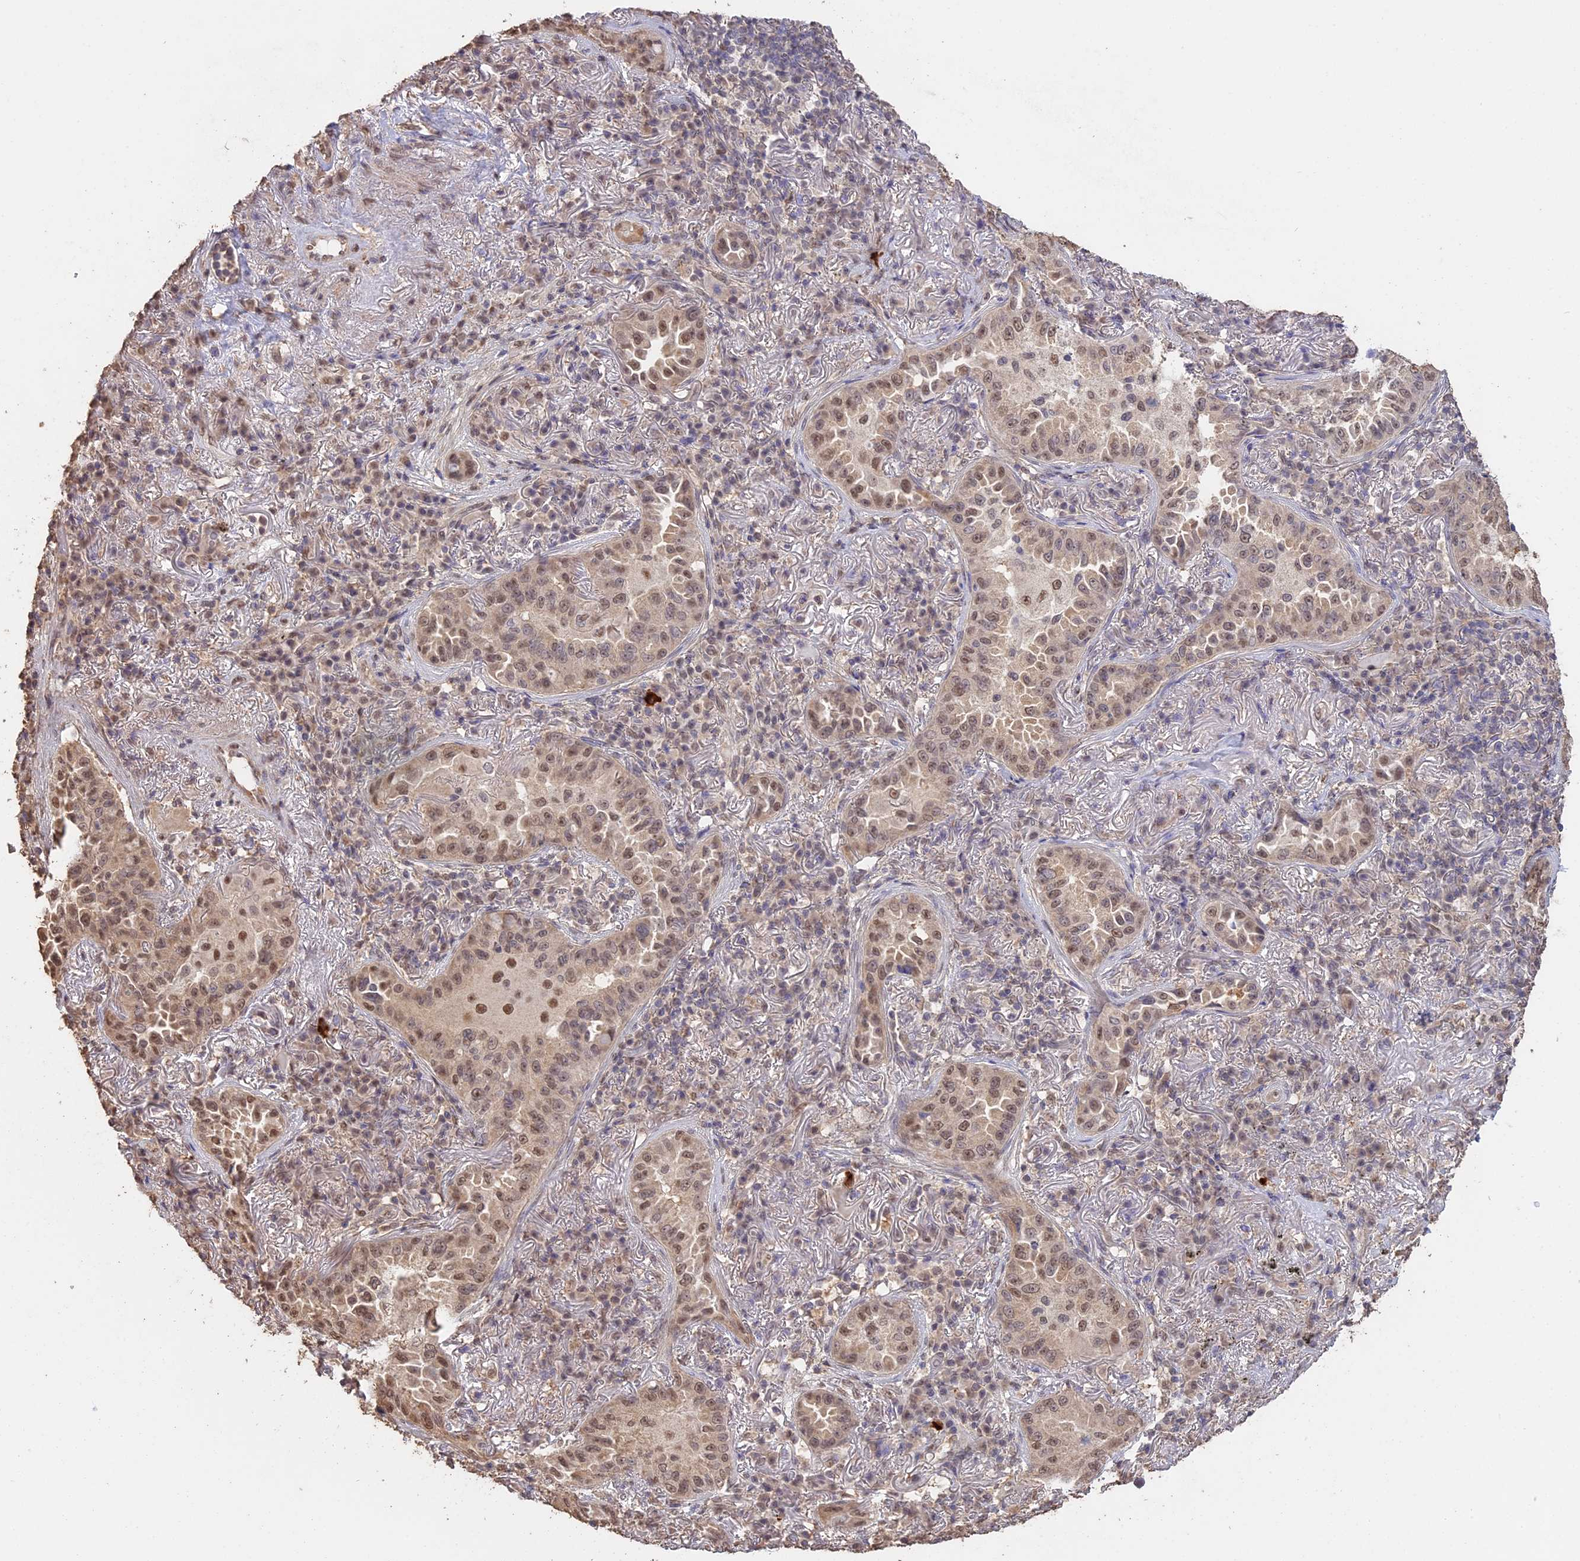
{"staining": {"intensity": "moderate", "quantity": ">75%", "location": "nuclear"}, "tissue": "lung cancer", "cell_type": "Tumor cells", "image_type": "cancer", "snomed": [{"axis": "morphology", "description": "Adenocarcinoma, NOS"}, {"axis": "topography", "description": "Lung"}], "caption": "Lung cancer (adenocarcinoma) was stained to show a protein in brown. There is medium levels of moderate nuclear expression in approximately >75% of tumor cells.", "gene": "PSMC6", "patient": {"sex": "female", "age": 69}}